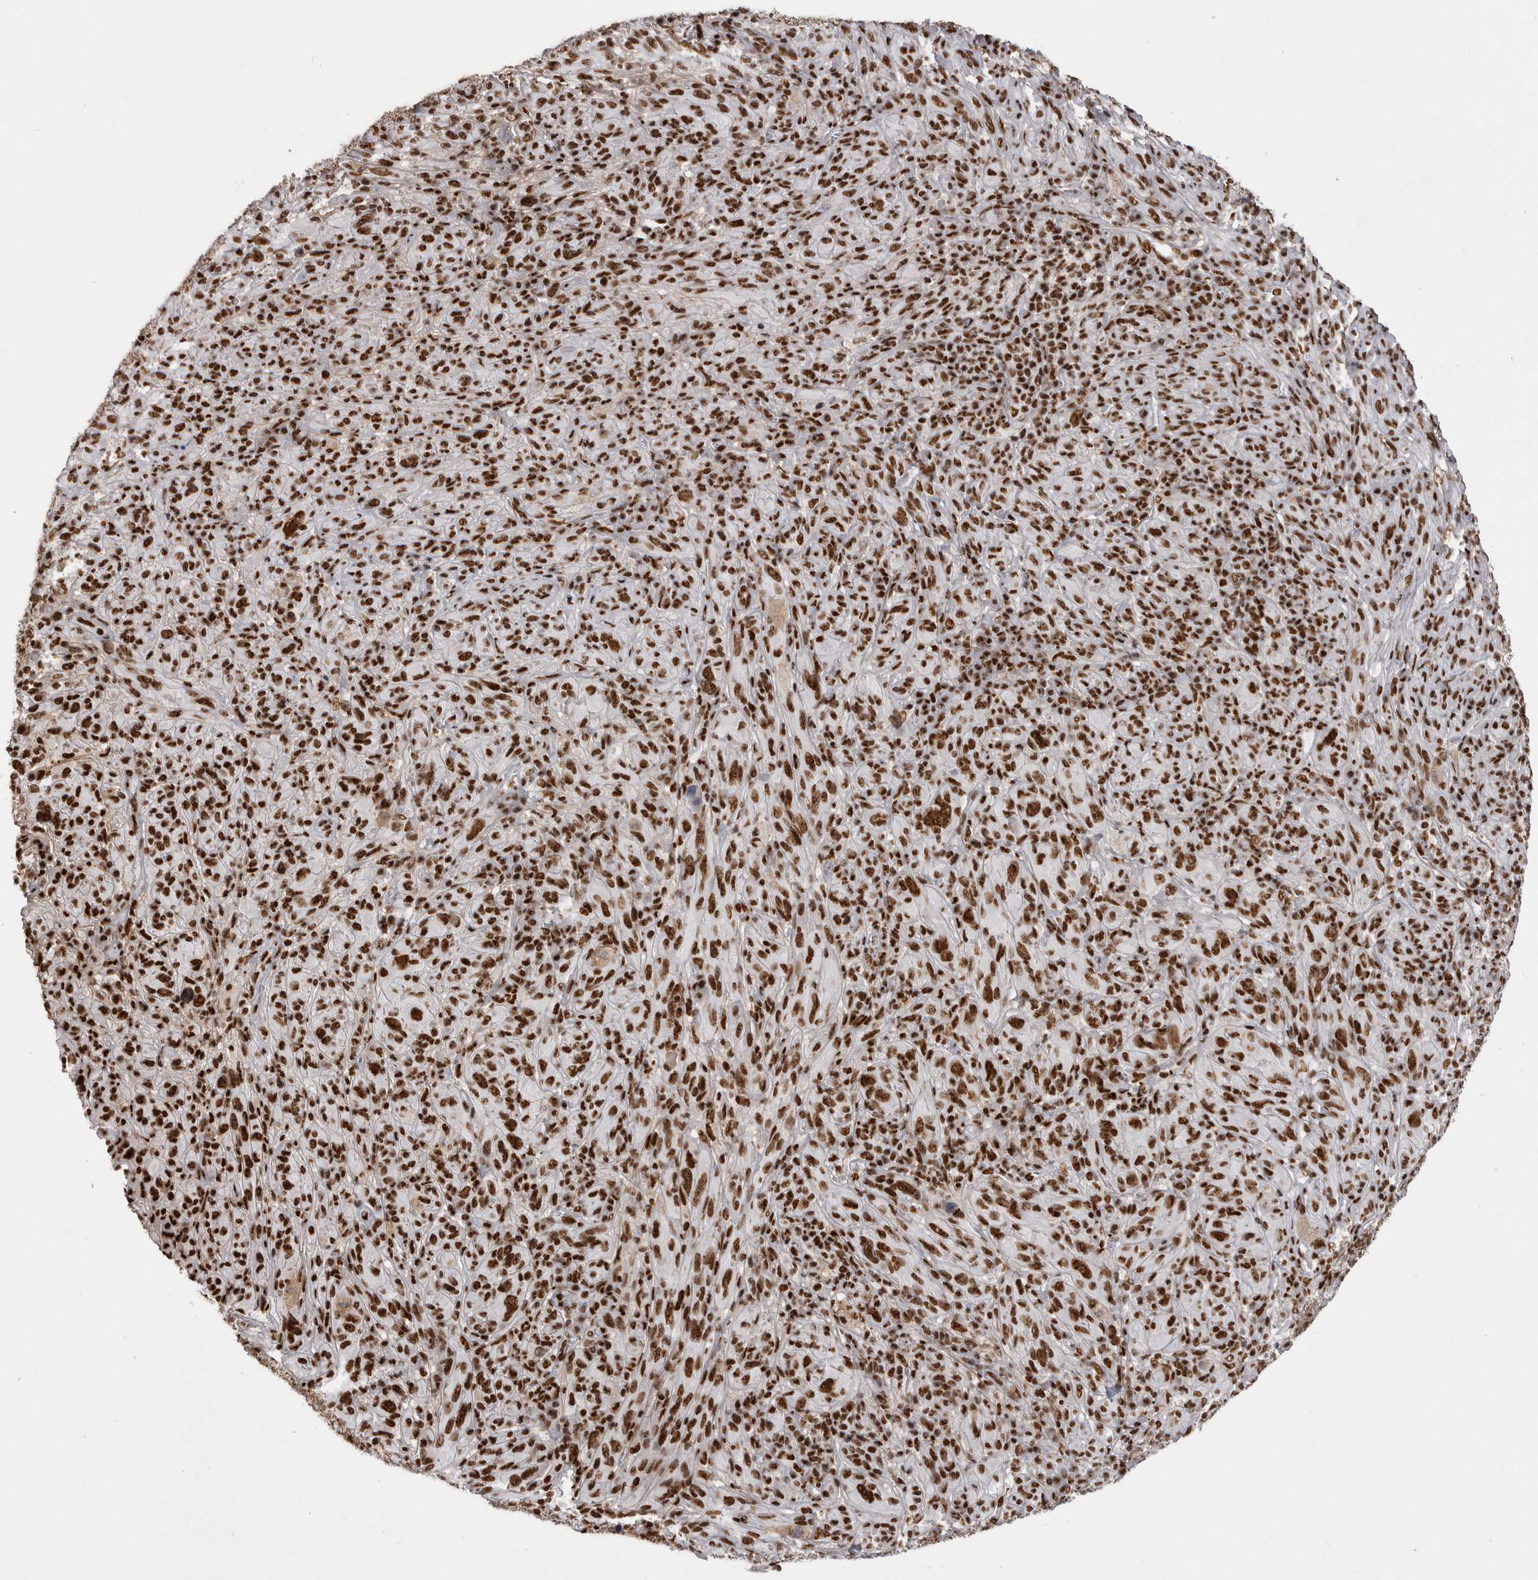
{"staining": {"intensity": "strong", "quantity": ">75%", "location": "nuclear"}, "tissue": "melanoma", "cell_type": "Tumor cells", "image_type": "cancer", "snomed": [{"axis": "morphology", "description": "Malignant melanoma, NOS"}, {"axis": "topography", "description": "Skin of head"}], "caption": "Immunohistochemical staining of melanoma displays high levels of strong nuclear staining in approximately >75% of tumor cells. (DAB (3,3'-diaminobenzidine) IHC, brown staining for protein, blue staining for nuclei).", "gene": "PPP1R8", "patient": {"sex": "male", "age": 96}}